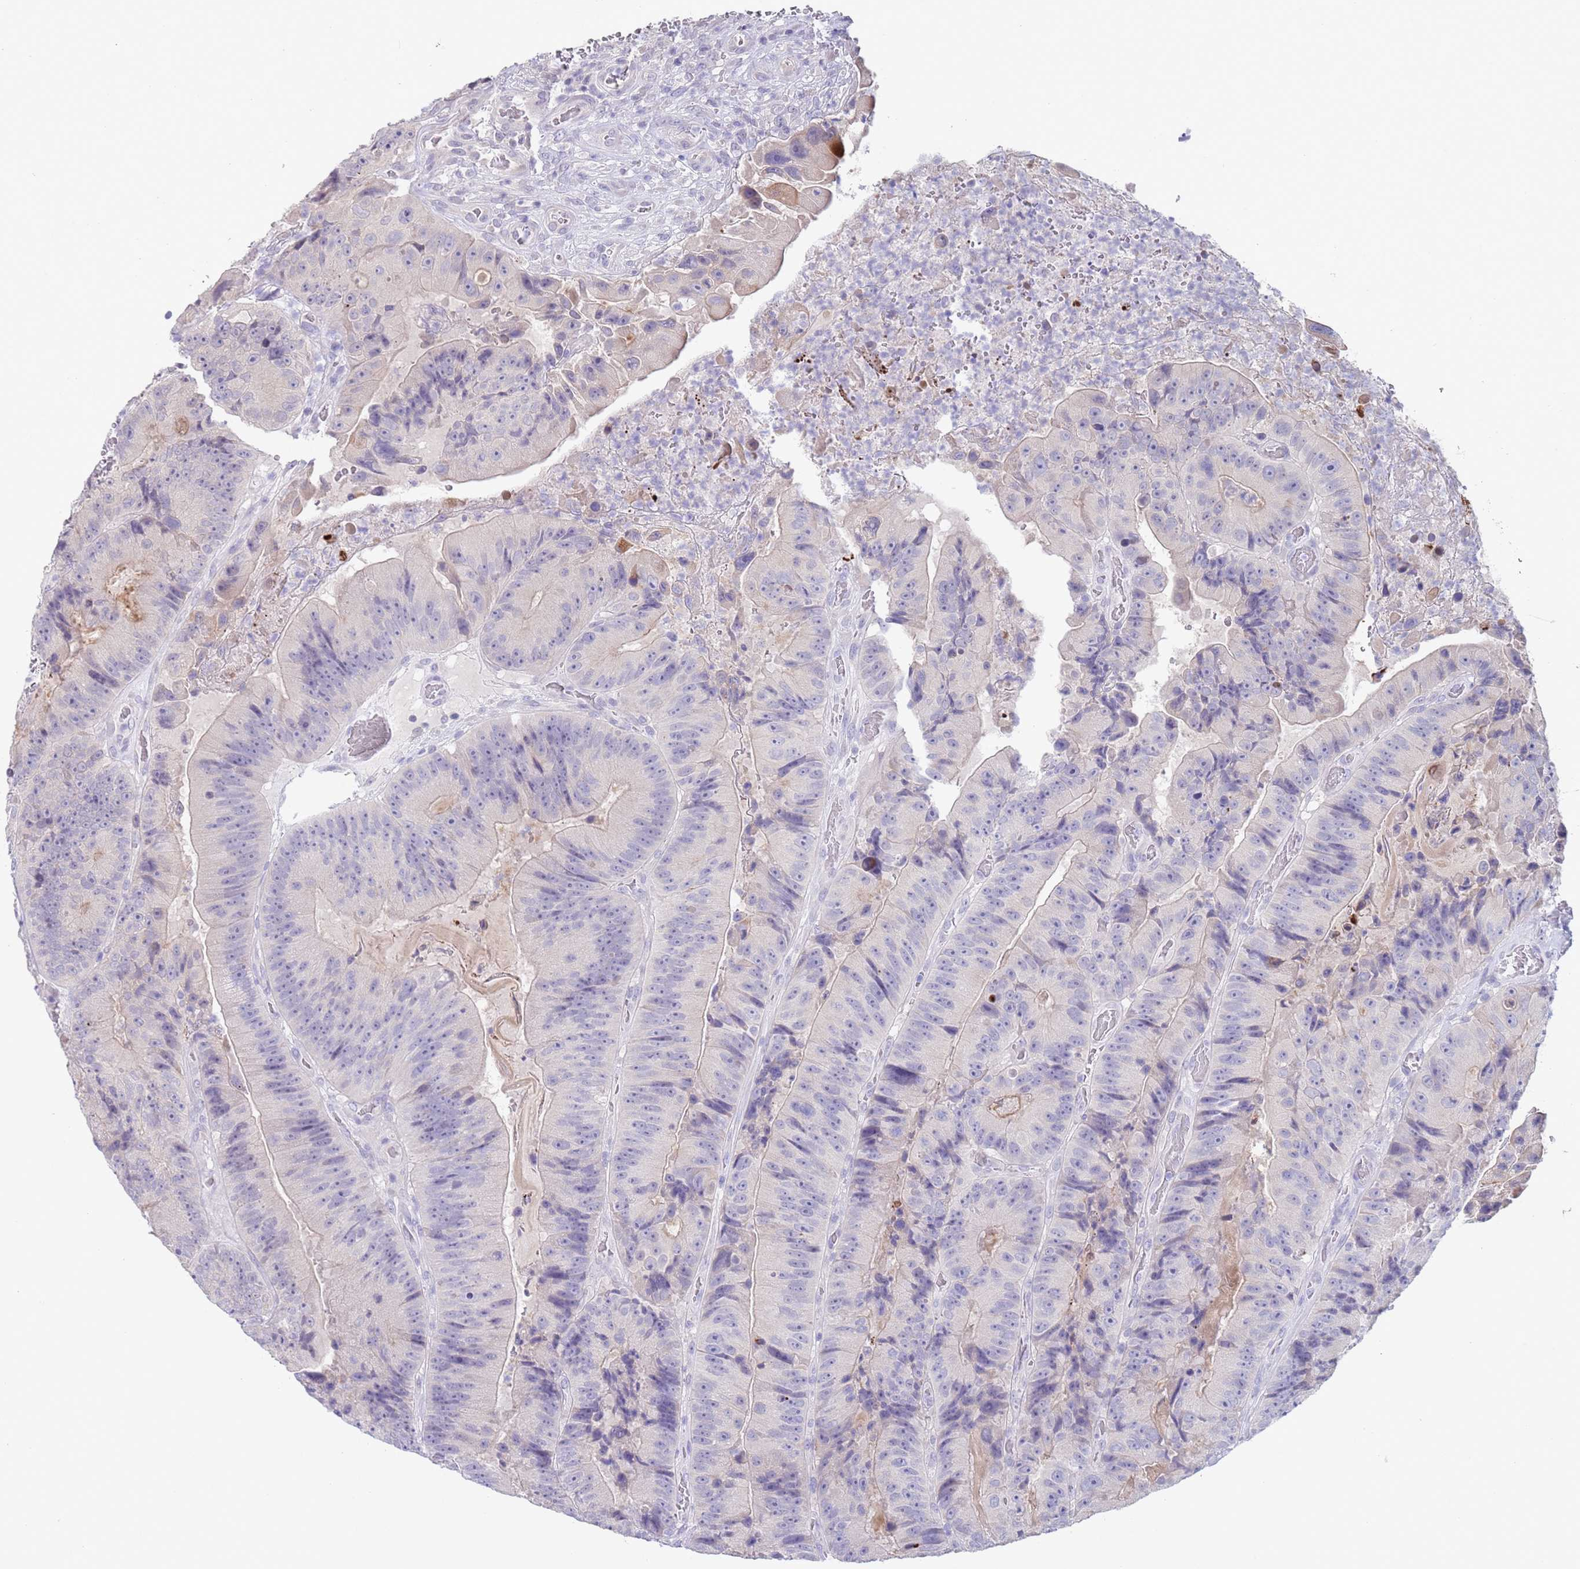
{"staining": {"intensity": "negative", "quantity": "none", "location": "none"}, "tissue": "colorectal cancer", "cell_type": "Tumor cells", "image_type": "cancer", "snomed": [{"axis": "morphology", "description": "Adenocarcinoma, NOS"}, {"axis": "topography", "description": "Colon"}], "caption": "Tumor cells are negative for brown protein staining in adenocarcinoma (colorectal). Brightfield microscopy of IHC stained with DAB (3,3'-diaminobenzidine) (brown) and hematoxylin (blue), captured at high magnification.", "gene": "SPIRE2", "patient": {"sex": "female", "age": 86}}